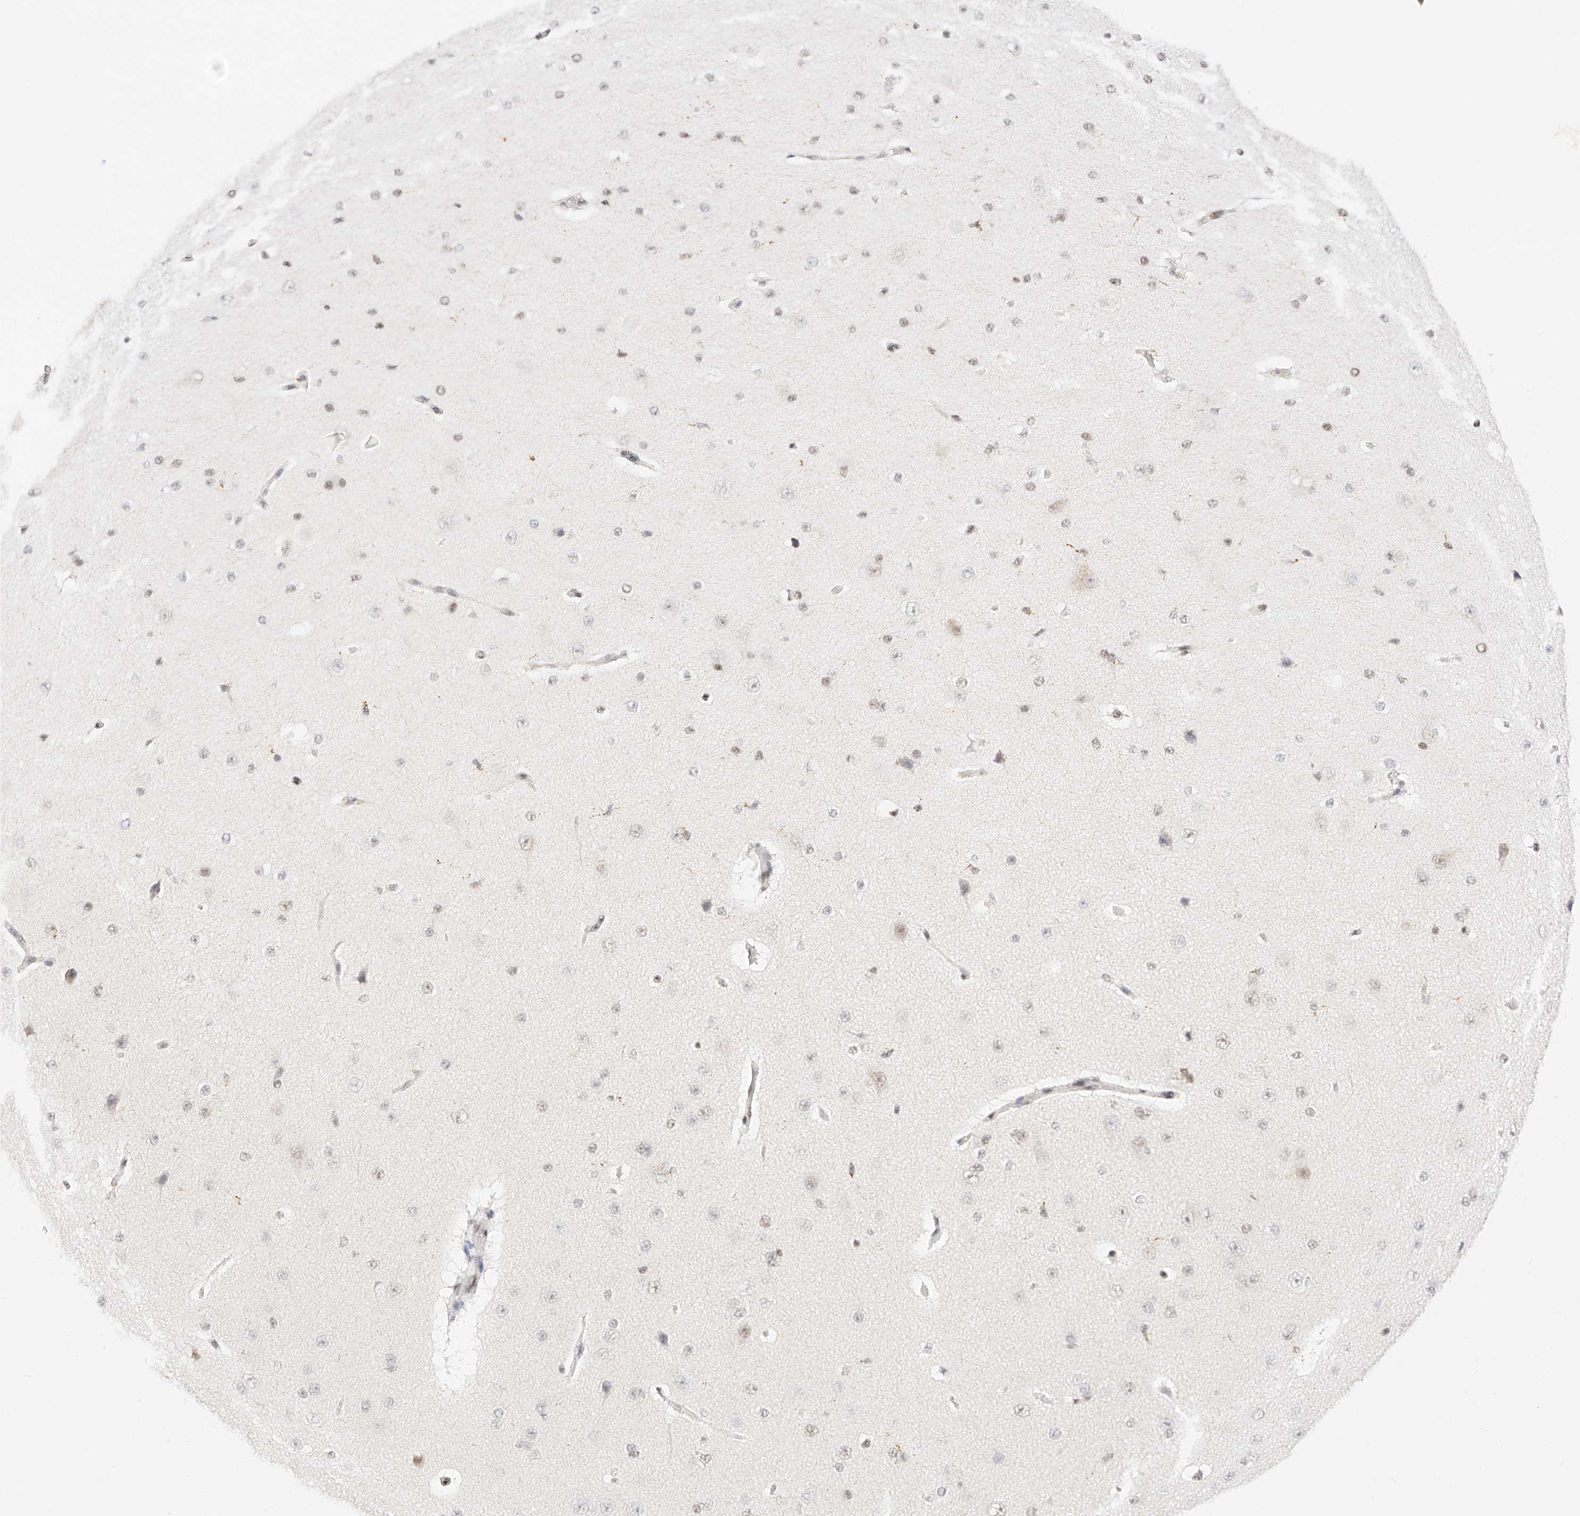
{"staining": {"intensity": "weak", "quantity": "25%-75%", "location": "nuclear"}, "tissue": "cerebral cortex", "cell_type": "Endothelial cells", "image_type": "normal", "snomed": [{"axis": "morphology", "description": "Normal tissue, NOS"}, {"axis": "morphology", "description": "Developmental malformation"}, {"axis": "topography", "description": "Cerebral cortex"}], "caption": "Brown immunohistochemical staining in benign cerebral cortex reveals weak nuclear expression in about 25%-75% of endothelial cells. The staining was performed using DAB to visualize the protein expression in brown, while the nuclei were stained in blue with hematoxylin (Magnification: 20x).", "gene": "NRF1", "patient": {"sex": "female", "age": 30}}